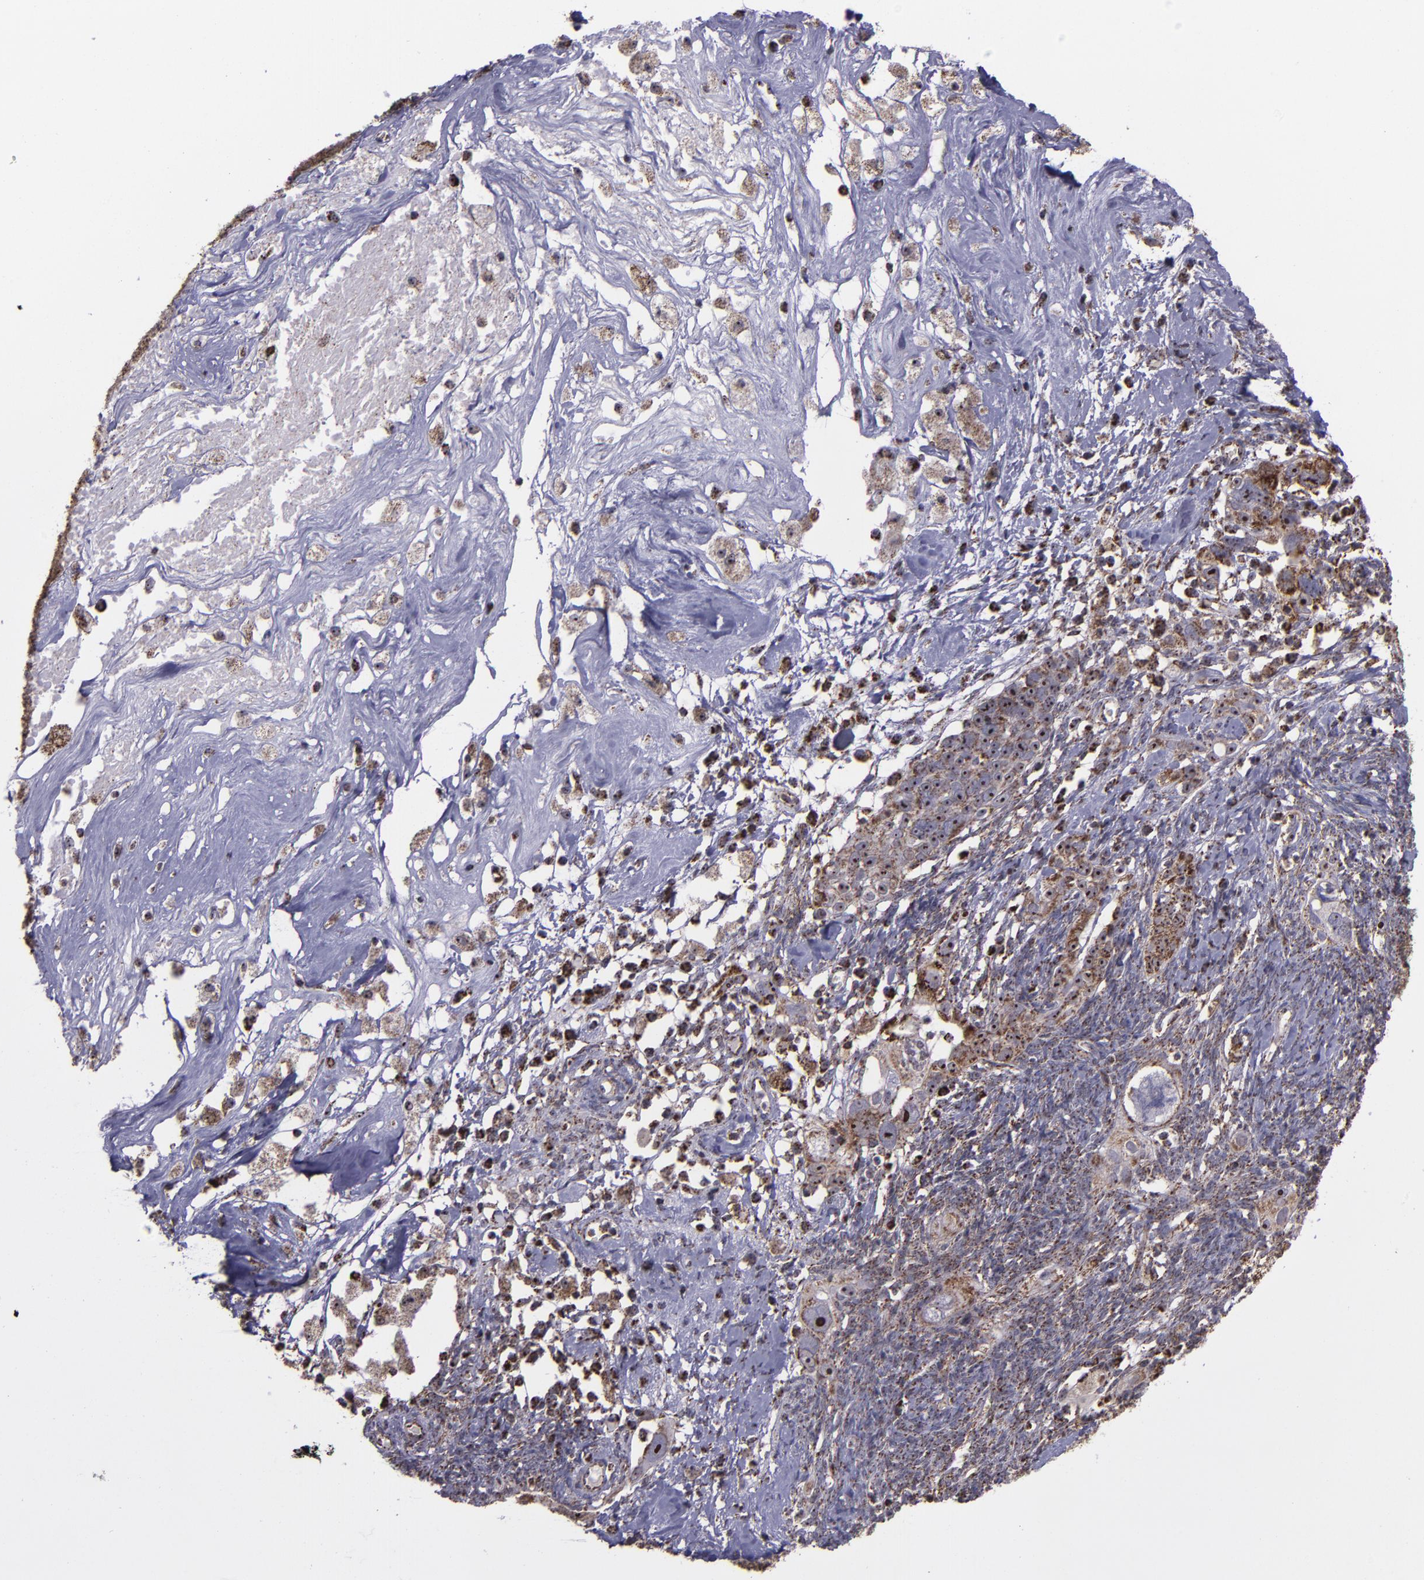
{"staining": {"intensity": "moderate", "quantity": "25%-75%", "location": "cytoplasmic/membranous,nuclear"}, "tissue": "ovarian cancer", "cell_type": "Tumor cells", "image_type": "cancer", "snomed": [{"axis": "morphology", "description": "Normal tissue, NOS"}, {"axis": "morphology", "description": "Cystadenocarcinoma, serous, NOS"}, {"axis": "topography", "description": "Ovary"}], "caption": "Ovarian cancer (serous cystadenocarcinoma) stained for a protein exhibits moderate cytoplasmic/membranous and nuclear positivity in tumor cells. (Brightfield microscopy of DAB IHC at high magnification).", "gene": "LONP1", "patient": {"sex": "female", "age": 62}}